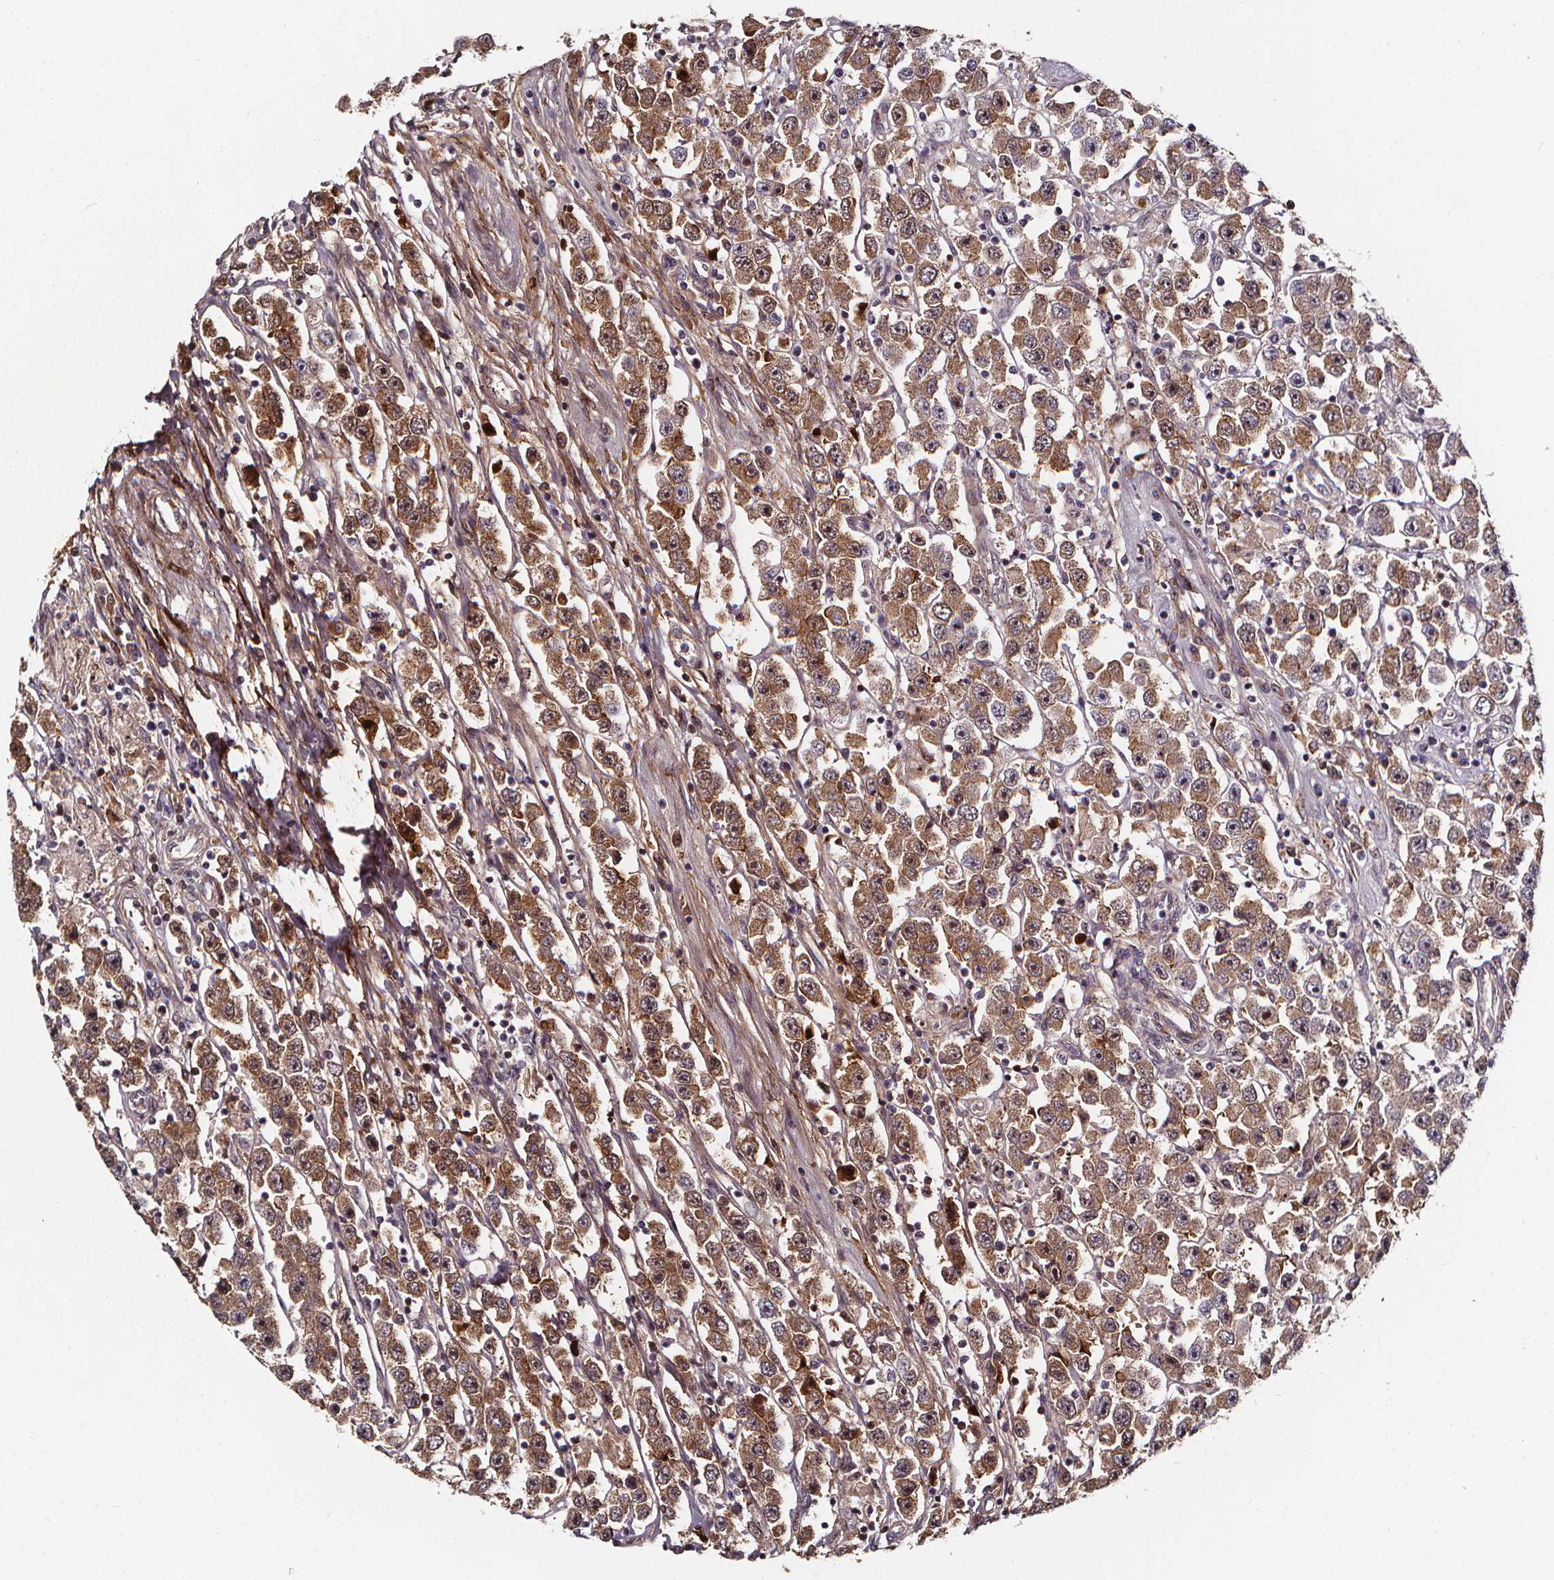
{"staining": {"intensity": "moderate", "quantity": ">75%", "location": "cytoplasmic/membranous,nuclear"}, "tissue": "testis cancer", "cell_type": "Tumor cells", "image_type": "cancer", "snomed": [{"axis": "morphology", "description": "Seminoma, NOS"}, {"axis": "topography", "description": "Testis"}], "caption": "Immunohistochemistry histopathology image of neoplastic tissue: human testis cancer stained using immunohistochemistry reveals medium levels of moderate protein expression localized specifically in the cytoplasmic/membranous and nuclear of tumor cells, appearing as a cytoplasmic/membranous and nuclear brown color.", "gene": "AEBP1", "patient": {"sex": "male", "age": 45}}